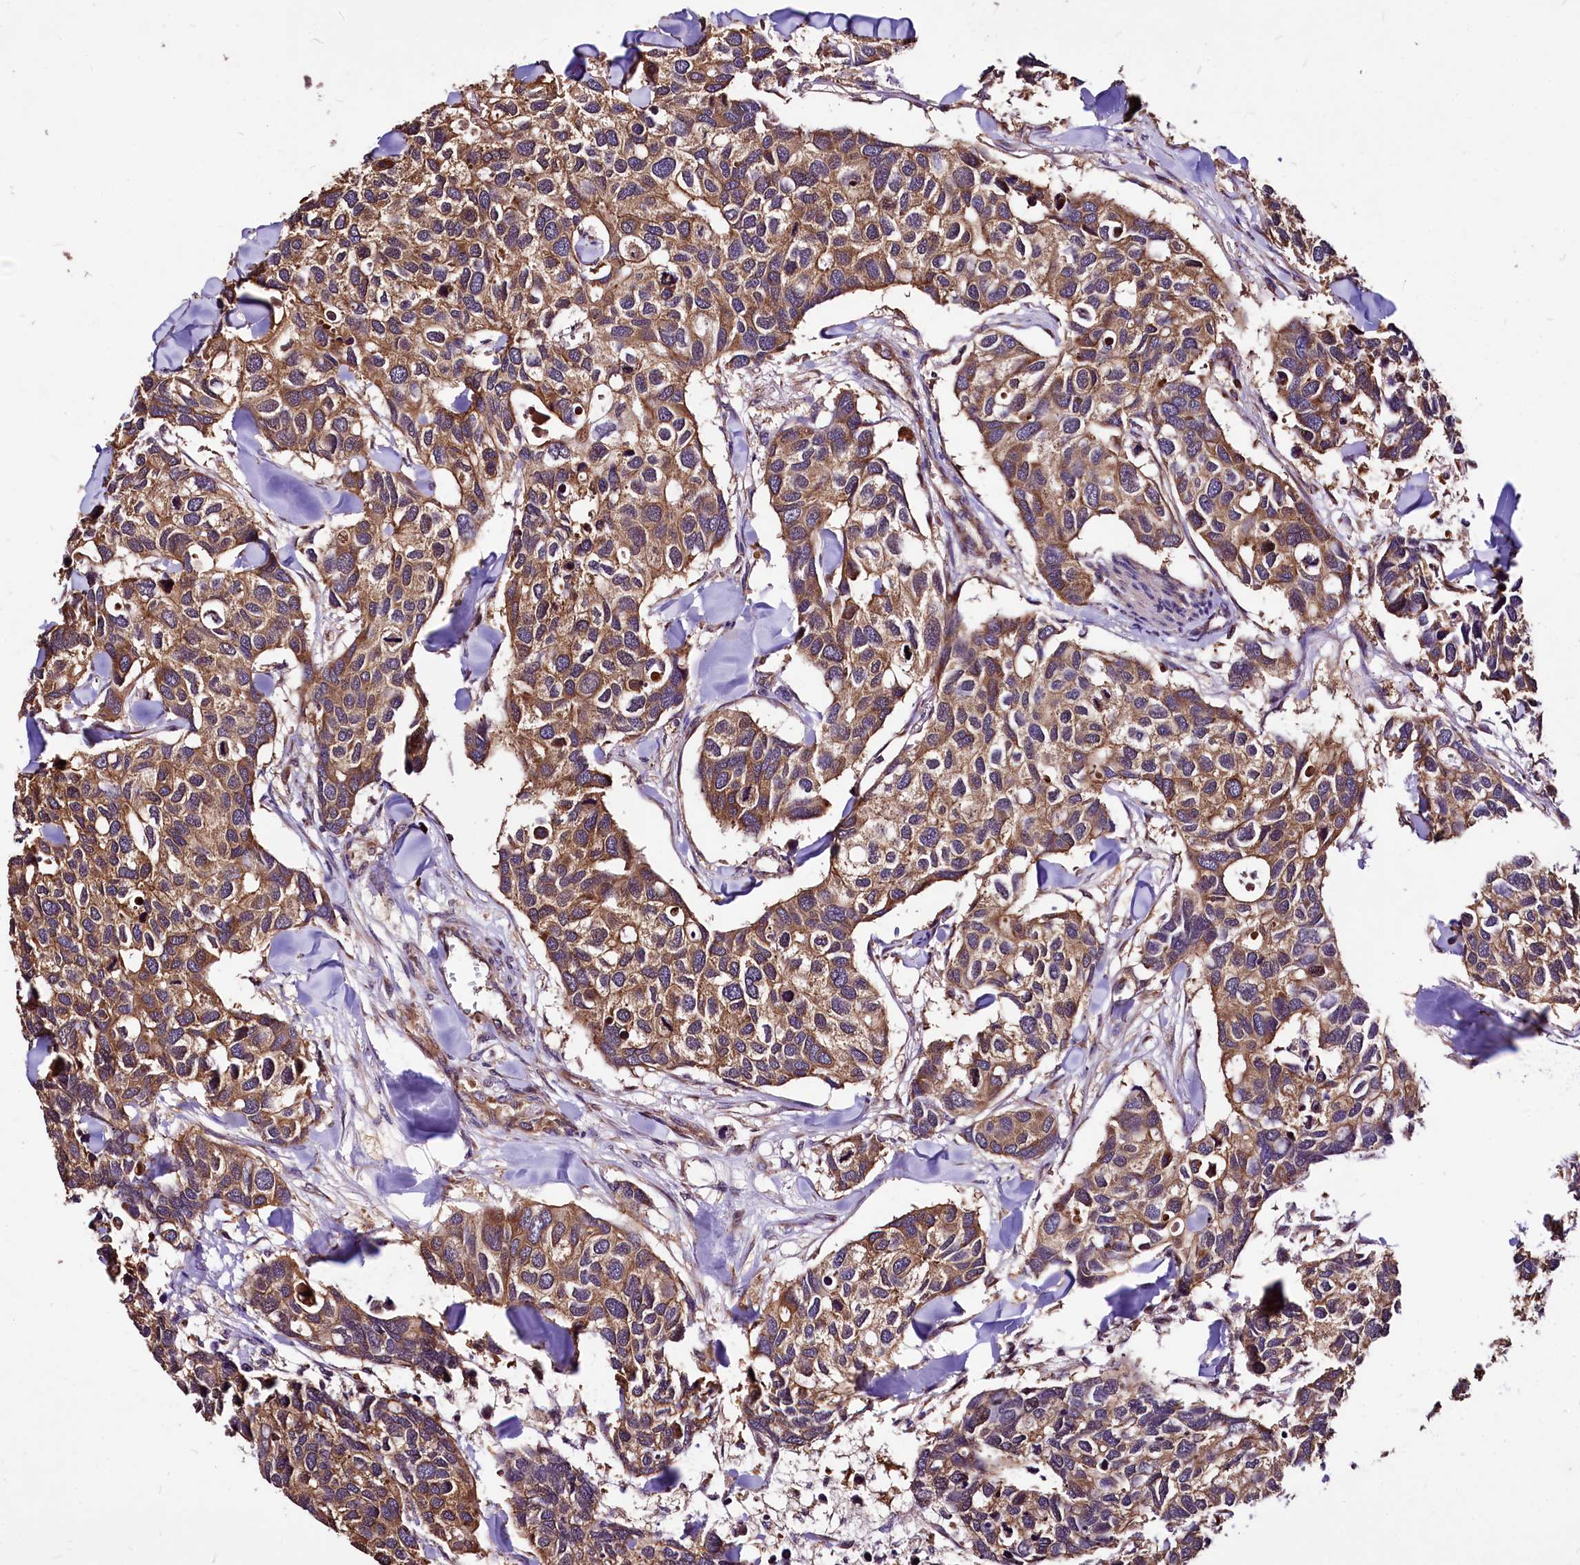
{"staining": {"intensity": "moderate", "quantity": ">75%", "location": "cytoplasmic/membranous"}, "tissue": "breast cancer", "cell_type": "Tumor cells", "image_type": "cancer", "snomed": [{"axis": "morphology", "description": "Duct carcinoma"}, {"axis": "topography", "description": "Breast"}], "caption": "Tumor cells exhibit medium levels of moderate cytoplasmic/membranous staining in about >75% of cells in infiltrating ductal carcinoma (breast).", "gene": "LRSAM1", "patient": {"sex": "female", "age": 83}}